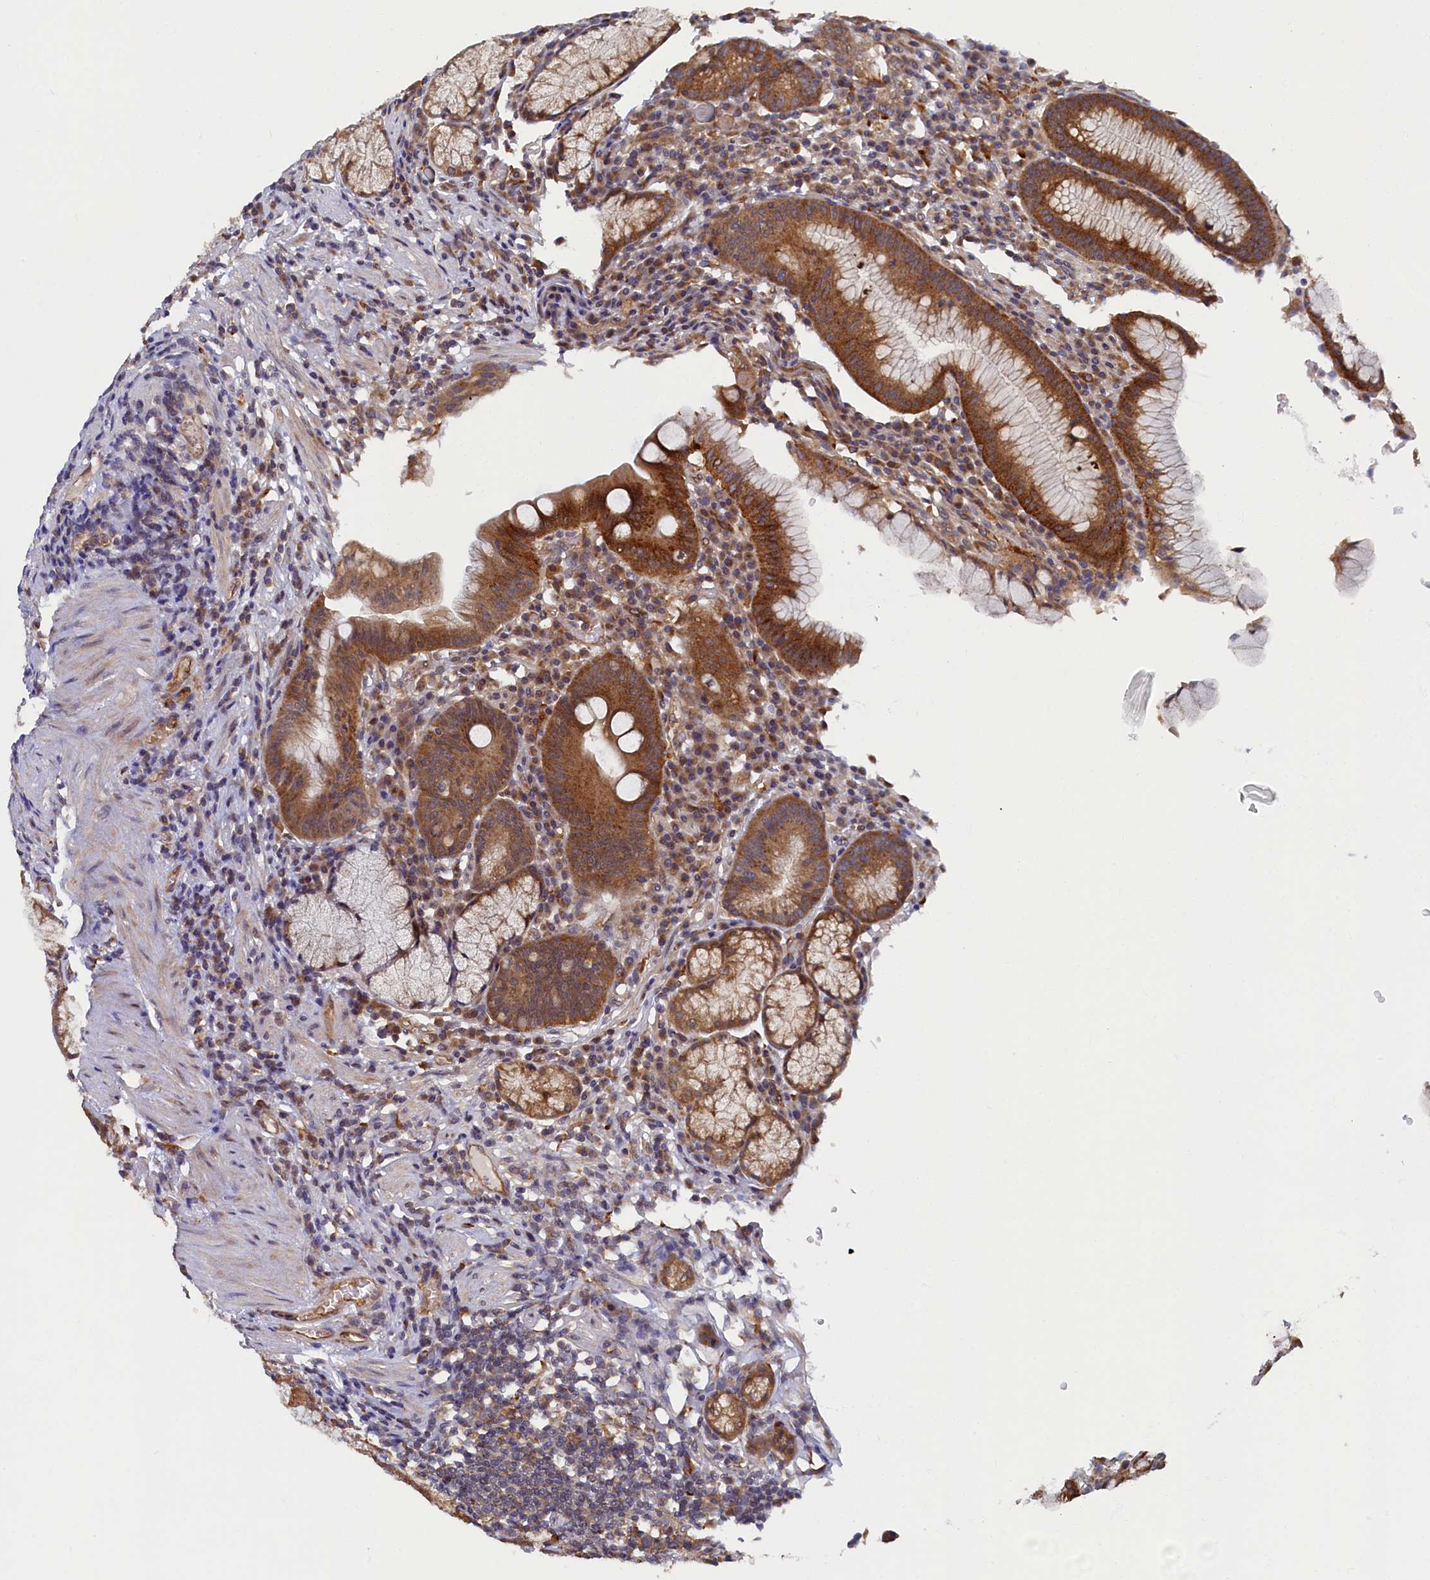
{"staining": {"intensity": "strong", "quantity": ">75%", "location": "cytoplasmic/membranous"}, "tissue": "stomach", "cell_type": "Glandular cells", "image_type": "normal", "snomed": [{"axis": "morphology", "description": "Normal tissue, NOS"}, {"axis": "topography", "description": "Stomach"}], "caption": "Glandular cells demonstrate high levels of strong cytoplasmic/membranous positivity in about >75% of cells in normal stomach. The staining is performed using DAB (3,3'-diaminobenzidine) brown chromogen to label protein expression. The nuclei are counter-stained blue using hematoxylin.", "gene": "STX12", "patient": {"sex": "male", "age": 55}}